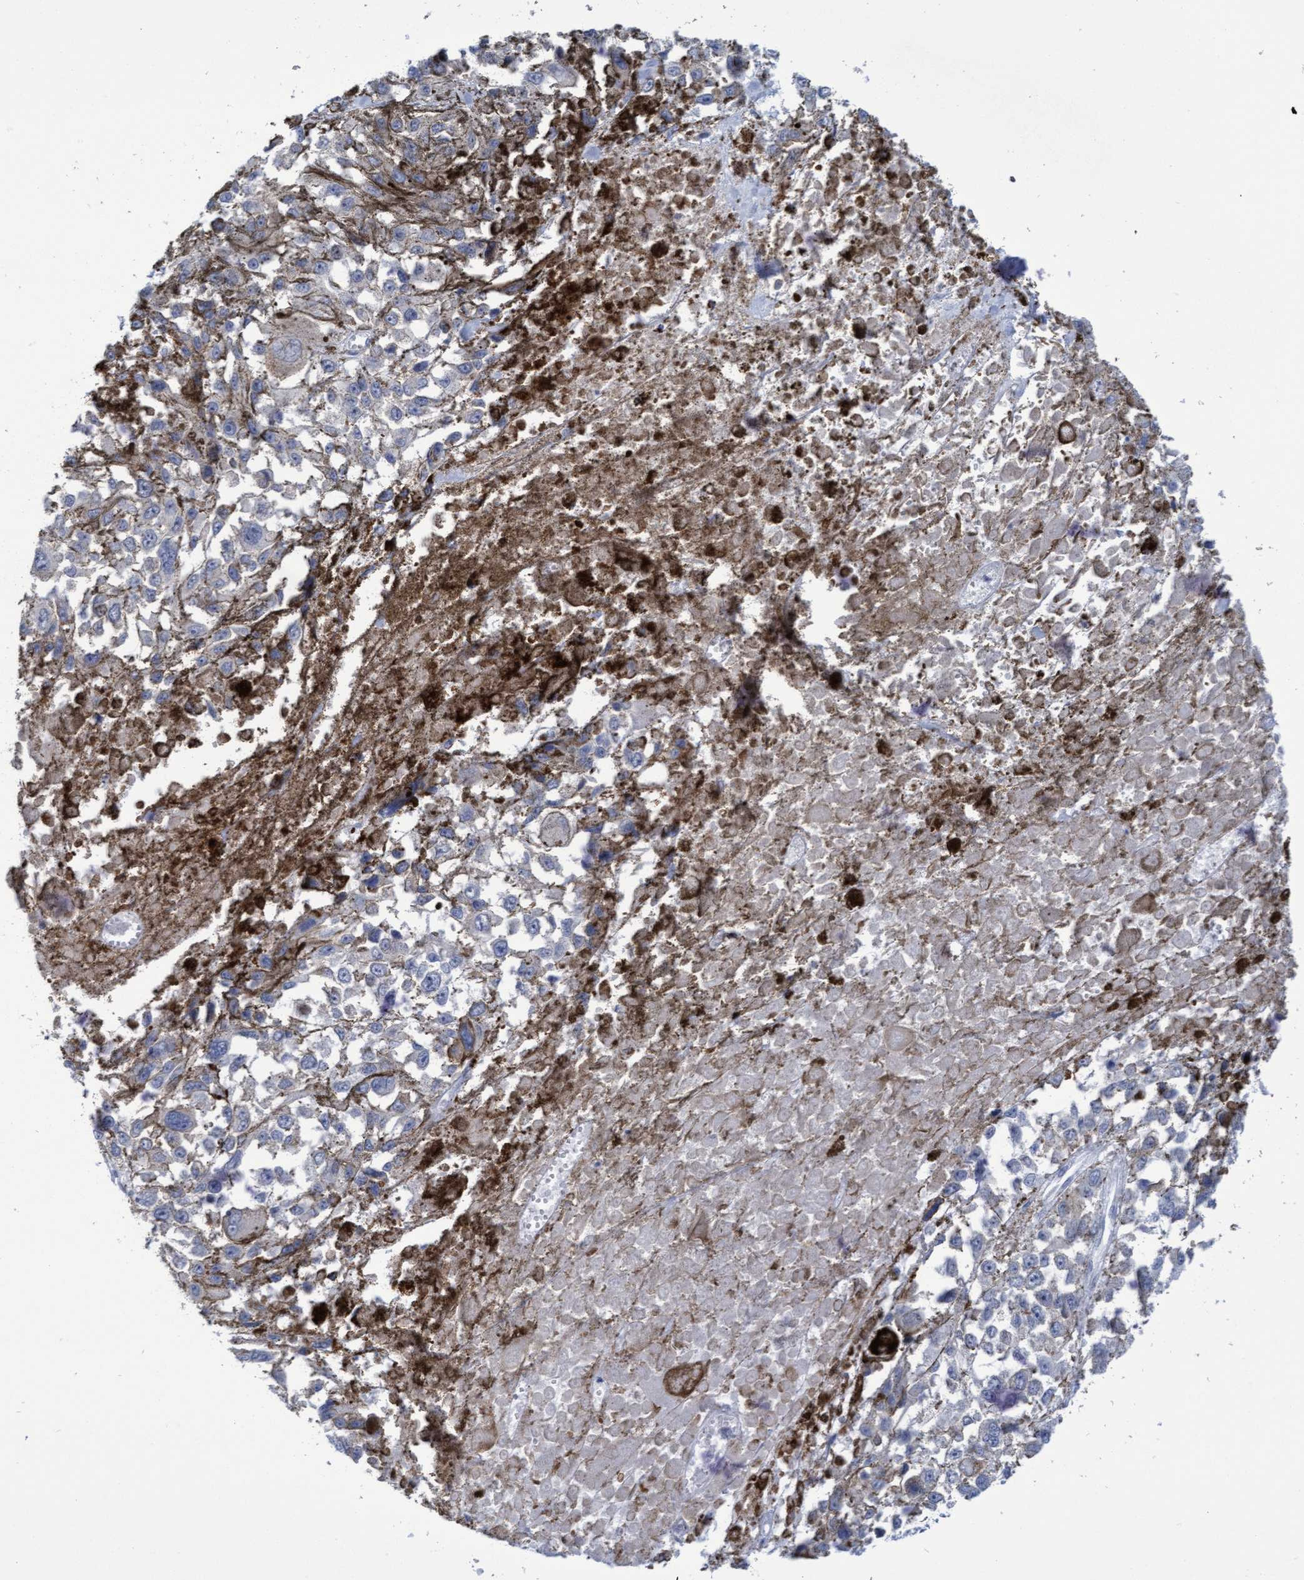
{"staining": {"intensity": "negative", "quantity": "none", "location": "none"}, "tissue": "melanoma", "cell_type": "Tumor cells", "image_type": "cancer", "snomed": [{"axis": "morphology", "description": "Malignant melanoma, Metastatic site"}, {"axis": "topography", "description": "Lymph node"}], "caption": "Immunohistochemistry (IHC) of melanoma exhibits no expression in tumor cells.", "gene": "FNBP1", "patient": {"sex": "male", "age": 59}}